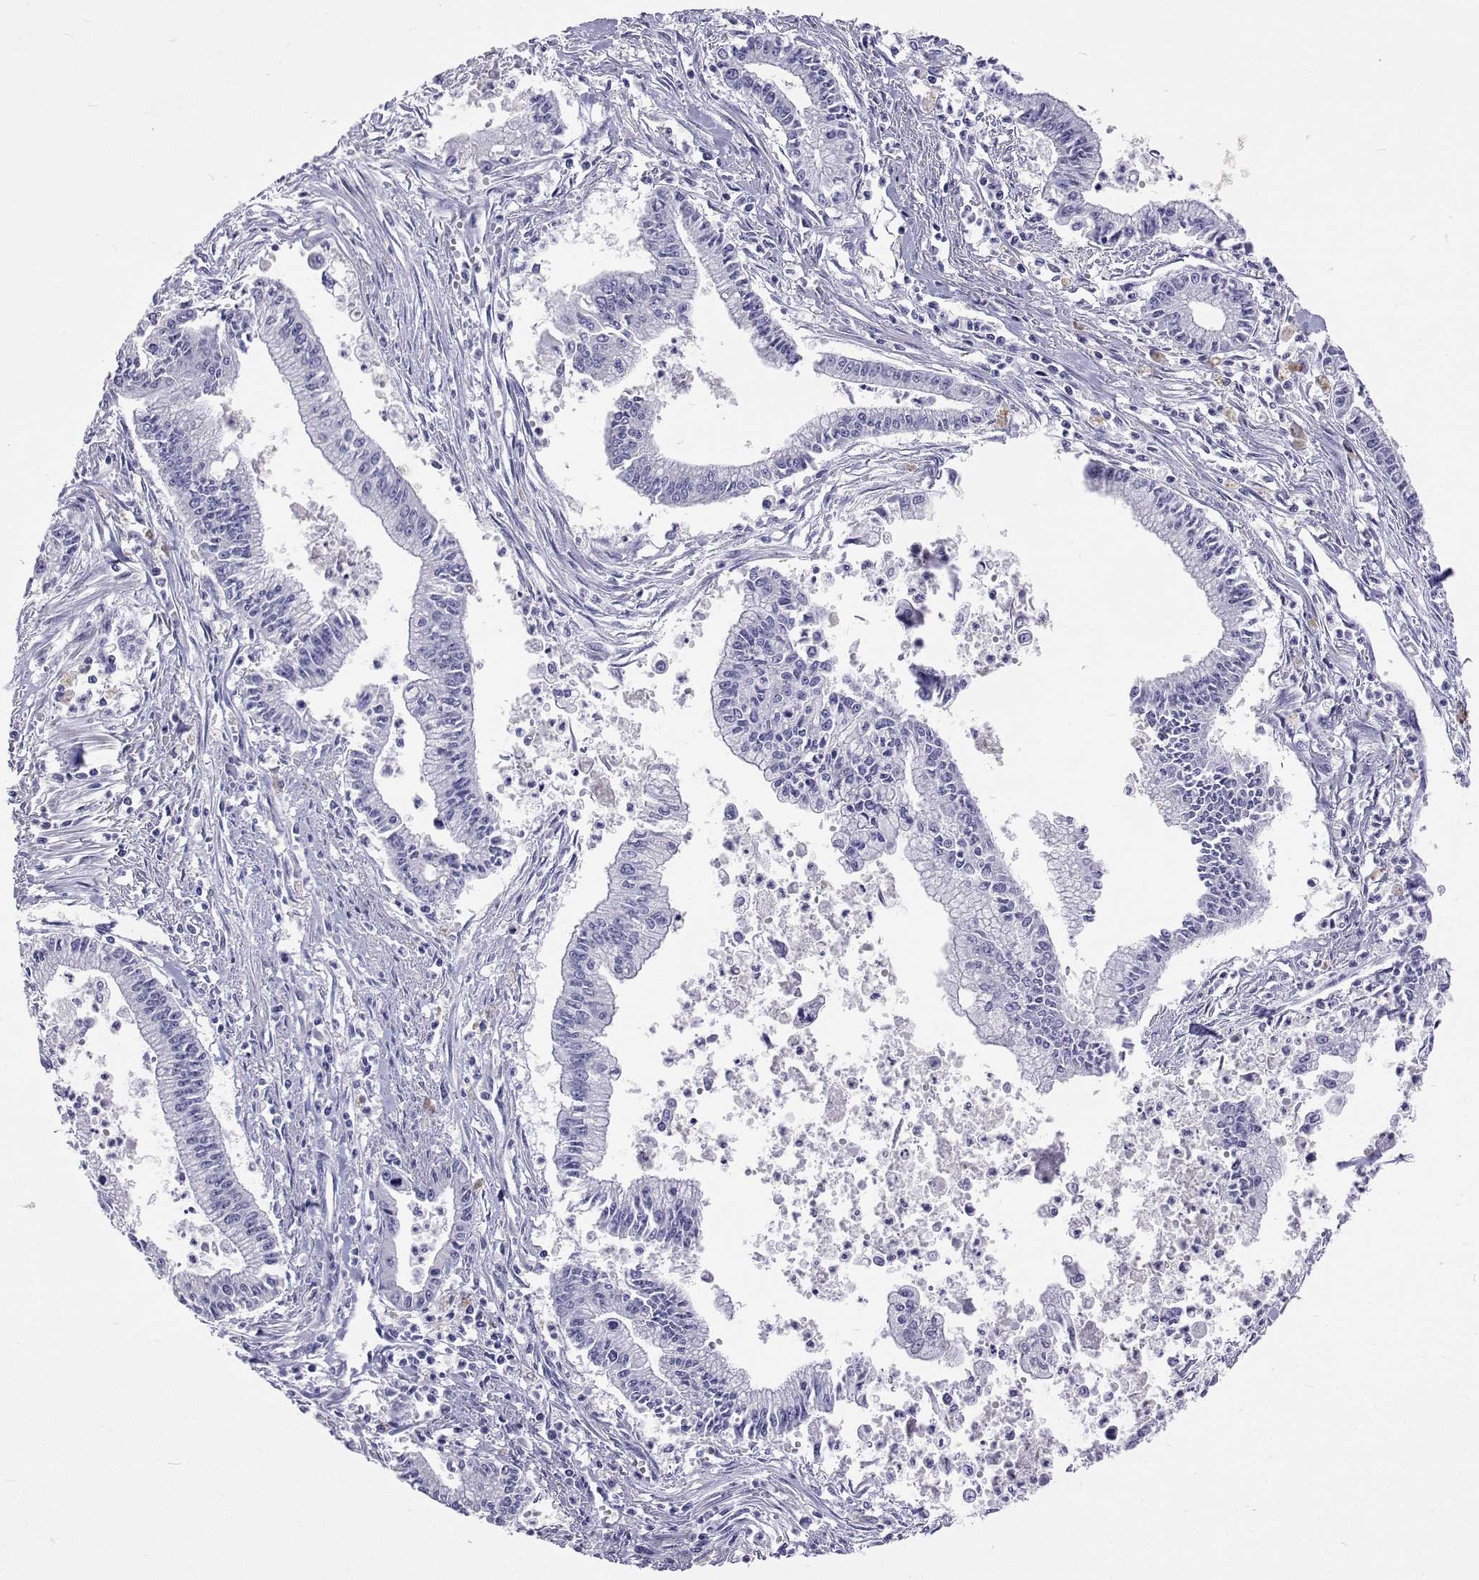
{"staining": {"intensity": "negative", "quantity": "none", "location": "none"}, "tissue": "pancreatic cancer", "cell_type": "Tumor cells", "image_type": "cancer", "snomed": [{"axis": "morphology", "description": "Adenocarcinoma, NOS"}, {"axis": "topography", "description": "Pancreas"}], "caption": "Tumor cells are negative for protein expression in human pancreatic cancer. Brightfield microscopy of IHC stained with DAB (brown) and hematoxylin (blue), captured at high magnification.", "gene": "UMODL1", "patient": {"sex": "female", "age": 65}}